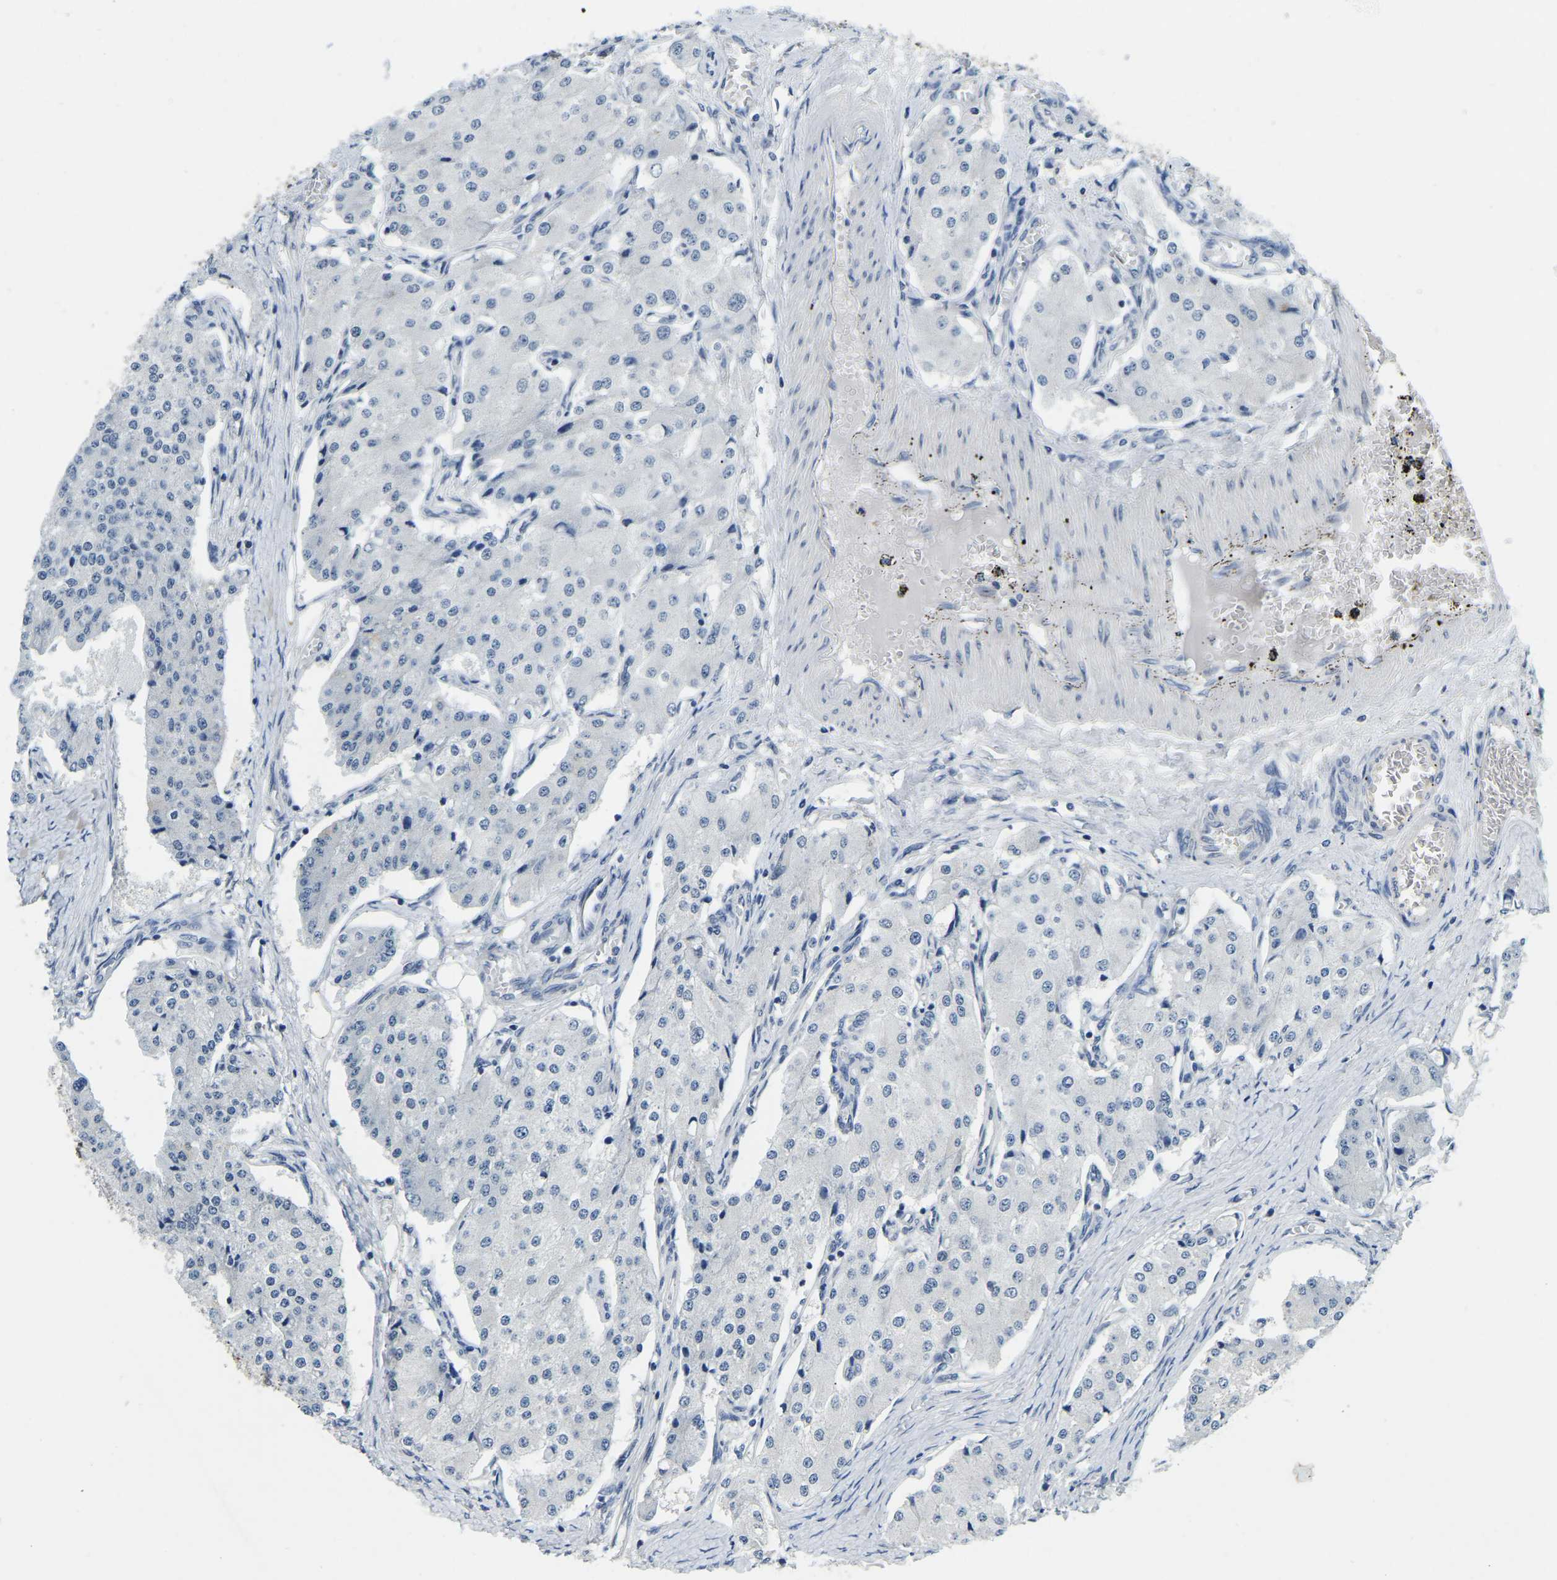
{"staining": {"intensity": "negative", "quantity": "none", "location": "none"}, "tissue": "carcinoid", "cell_type": "Tumor cells", "image_type": "cancer", "snomed": [{"axis": "morphology", "description": "Carcinoid, malignant, NOS"}, {"axis": "topography", "description": "Colon"}], "caption": "DAB (3,3'-diaminobenzidine) immunohistochemical staining of human carcinoid displays no significant positivity in tumor cells.", "gene": "RANBP2", "patient": {"sex": "female", "age": 52}}